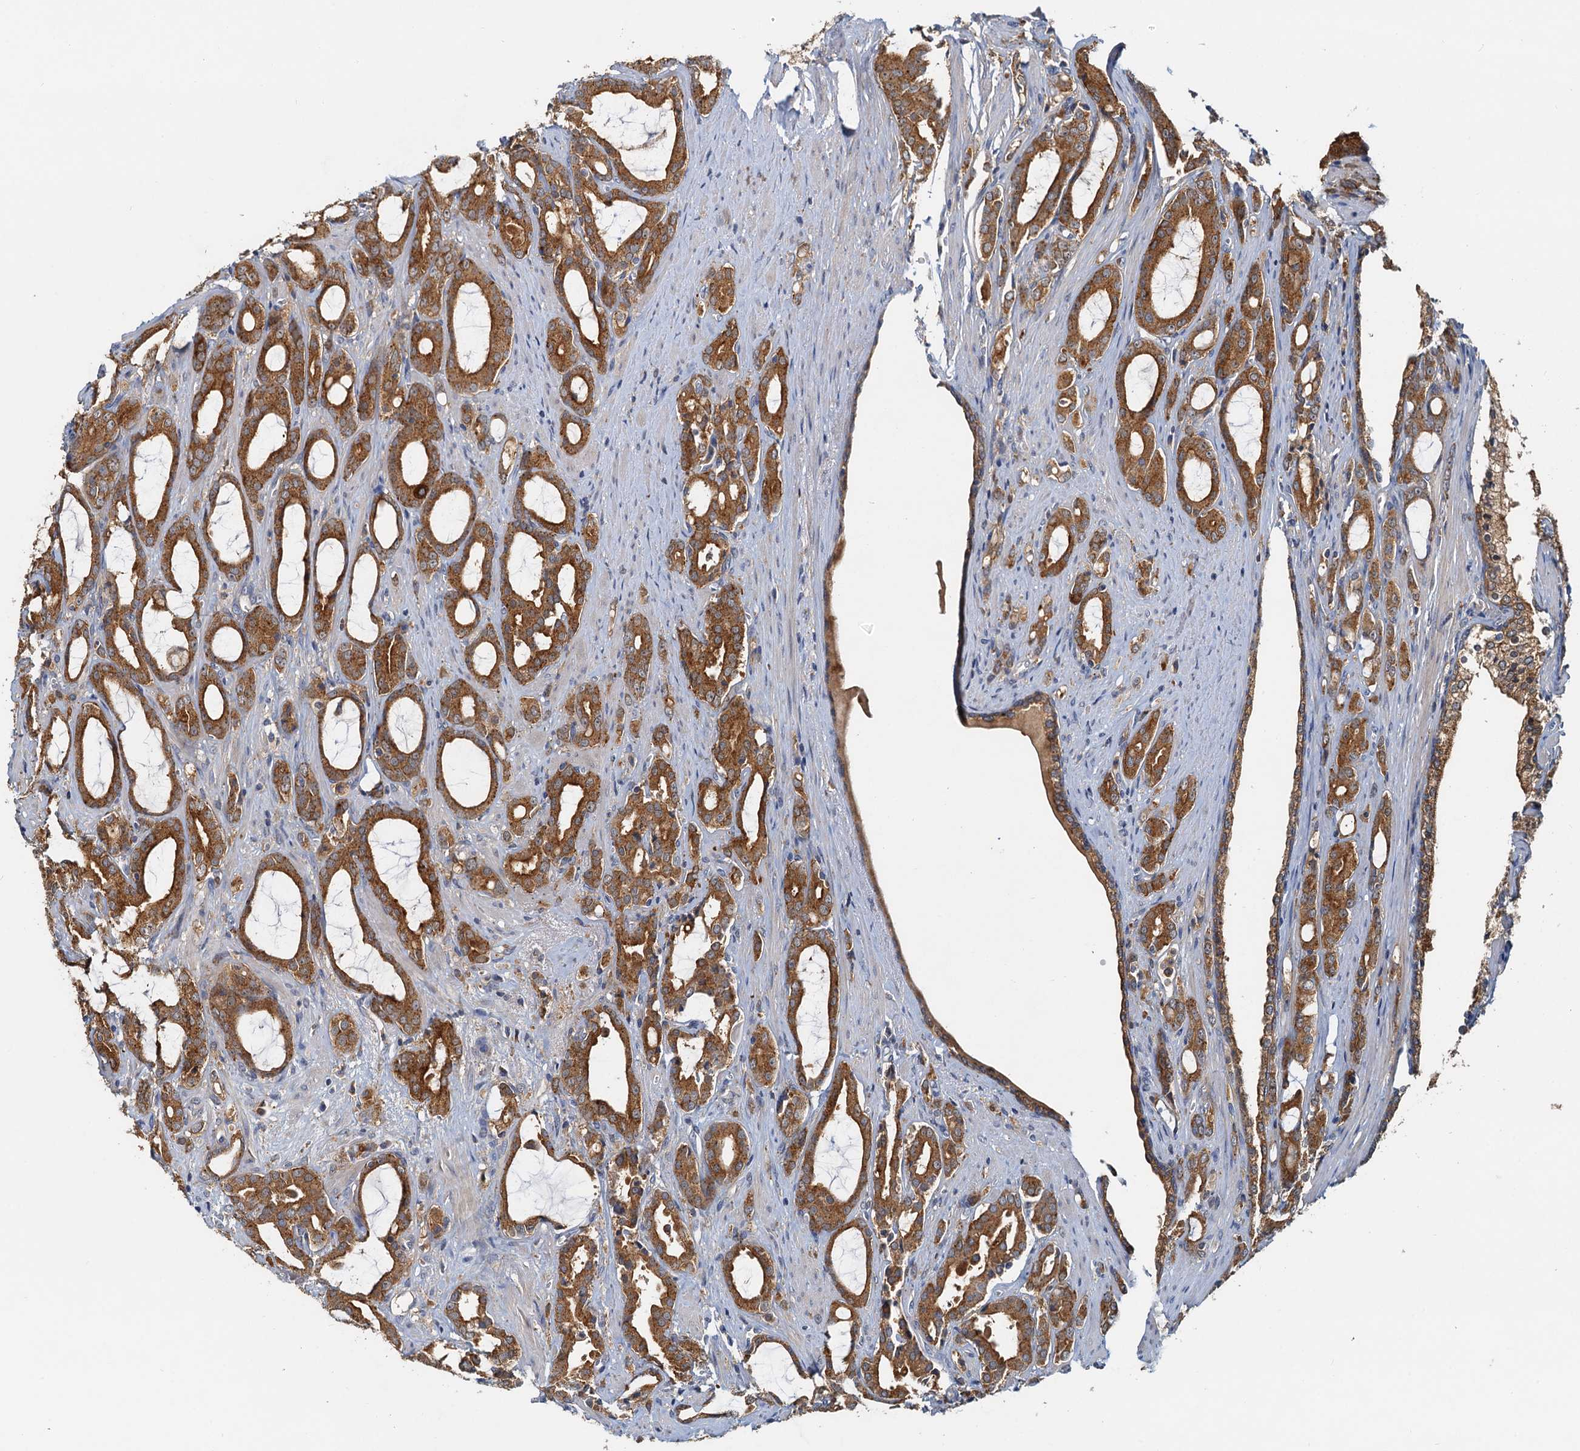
{"staining": {"intensity": "strong", "quantity": ">75%", "location": "cytoplasmic/membranous"}, "tissue": "prostate cancer", "cell_type": "Tumor cells", "image_type": "cancer", "snomed": [{"axis": "morphology", "description": "Adenocarcinoma, High grade"}, {"axis": "topography", "description": "Prostate"}], "caption": "Prostate adenocarcinoma (high-grade) stained with IHC demonstrates strong cytoplasmic/membranous expression in approximately >75% of tumor cells.", "gene": "TOLLIP", "patient": {"sex": "male", "age": 72}}